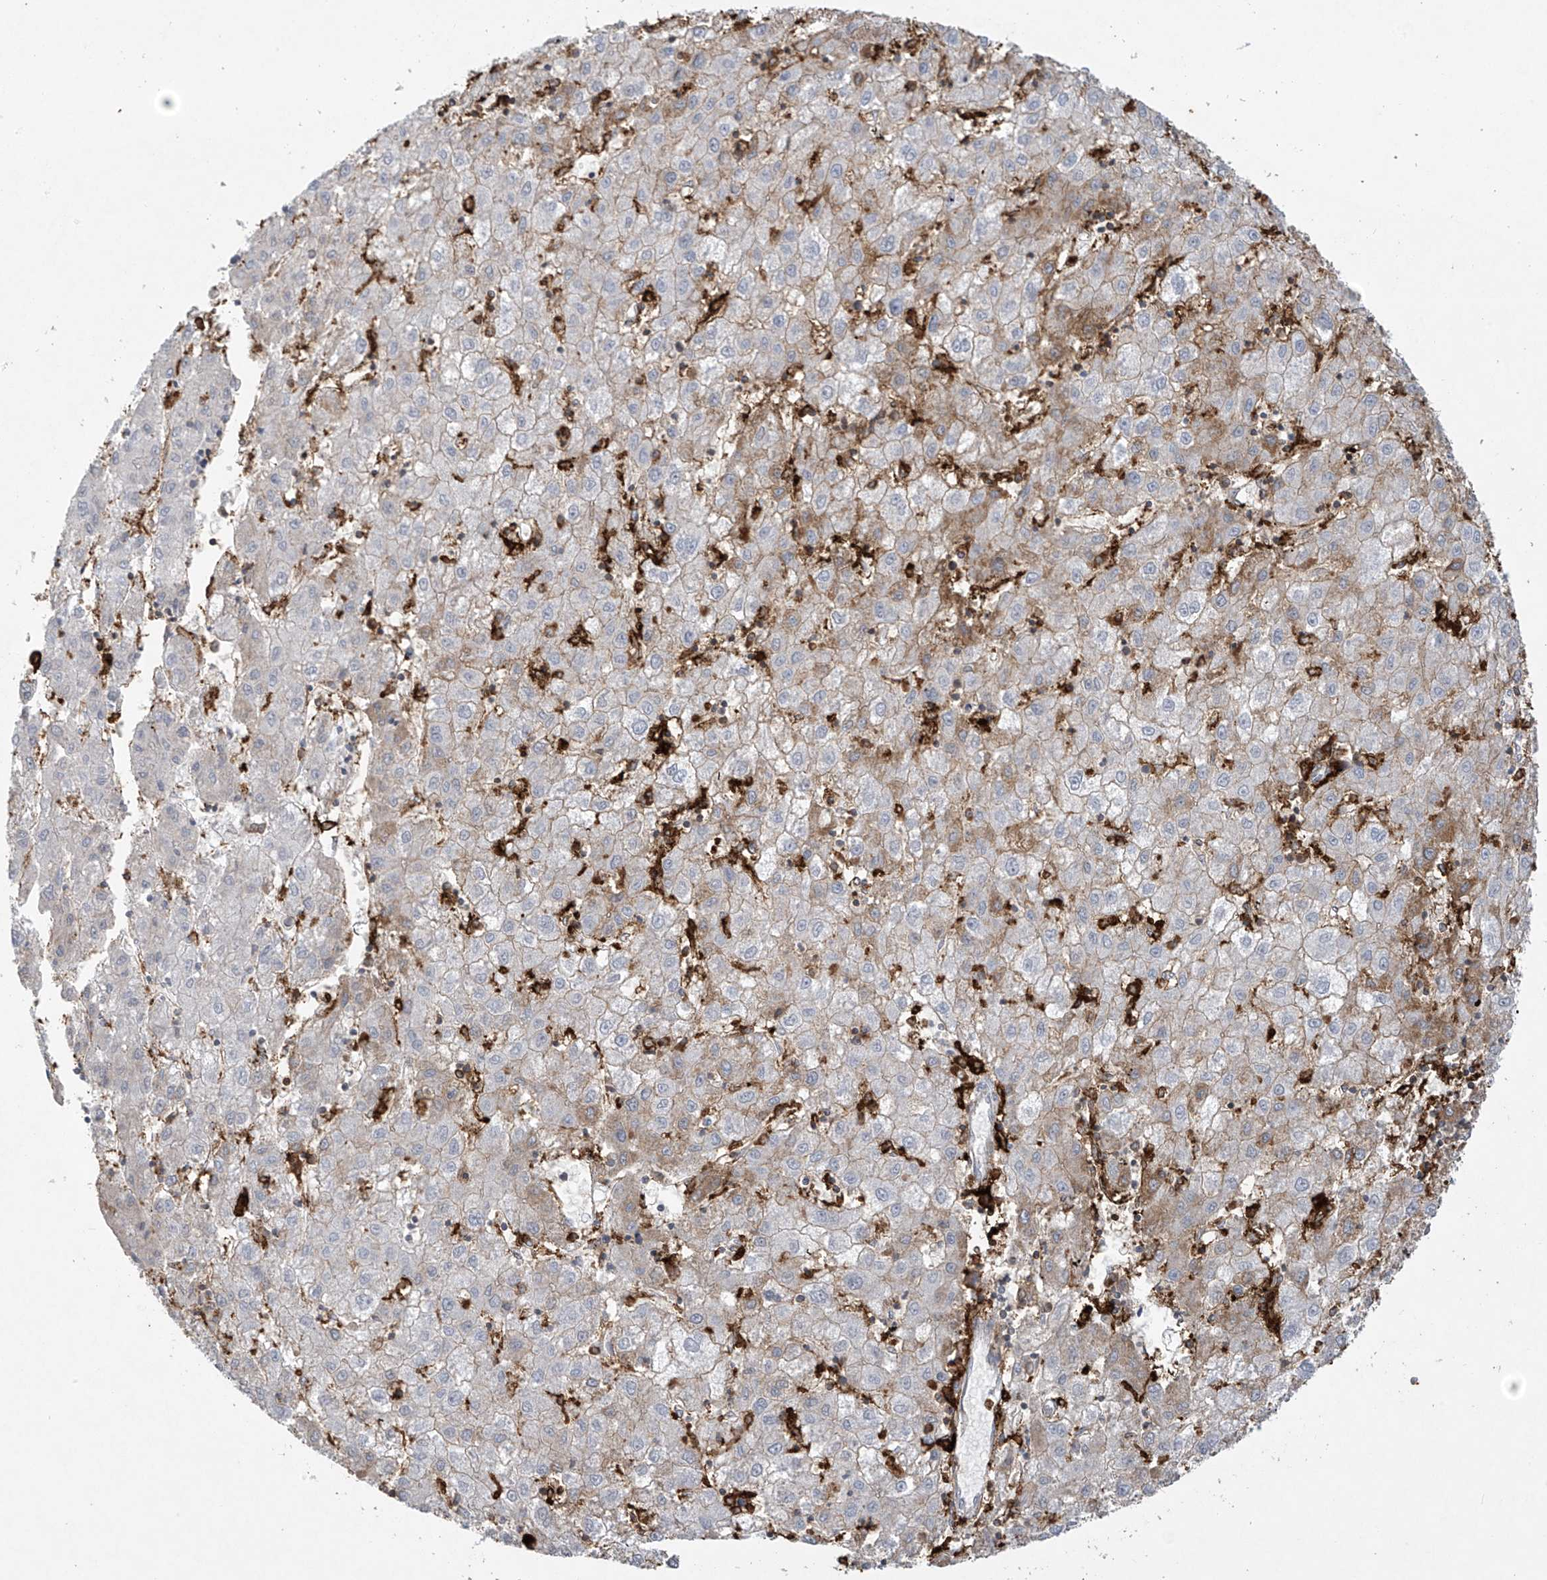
{"staining": {"intensity": "weak", "quantity": "<25%", "location": "cytoplasmic/membranous"}, "tissue": "liver cancer", "cell_type": "Tumor cells", "image_type": "cancer", "snomed": [{"axis": "morphology", "description": "Carcinoma, Hepatocellular, NOS"}, {"axis": "topography", "description": "Liver"}], "caption": "Image shows no protein expression in tumor cells of liver cancer (hepatocellular carcinoma) tissue.", "gene": "FCGR3A", "patient": {"sex": "male", "age": 72}}